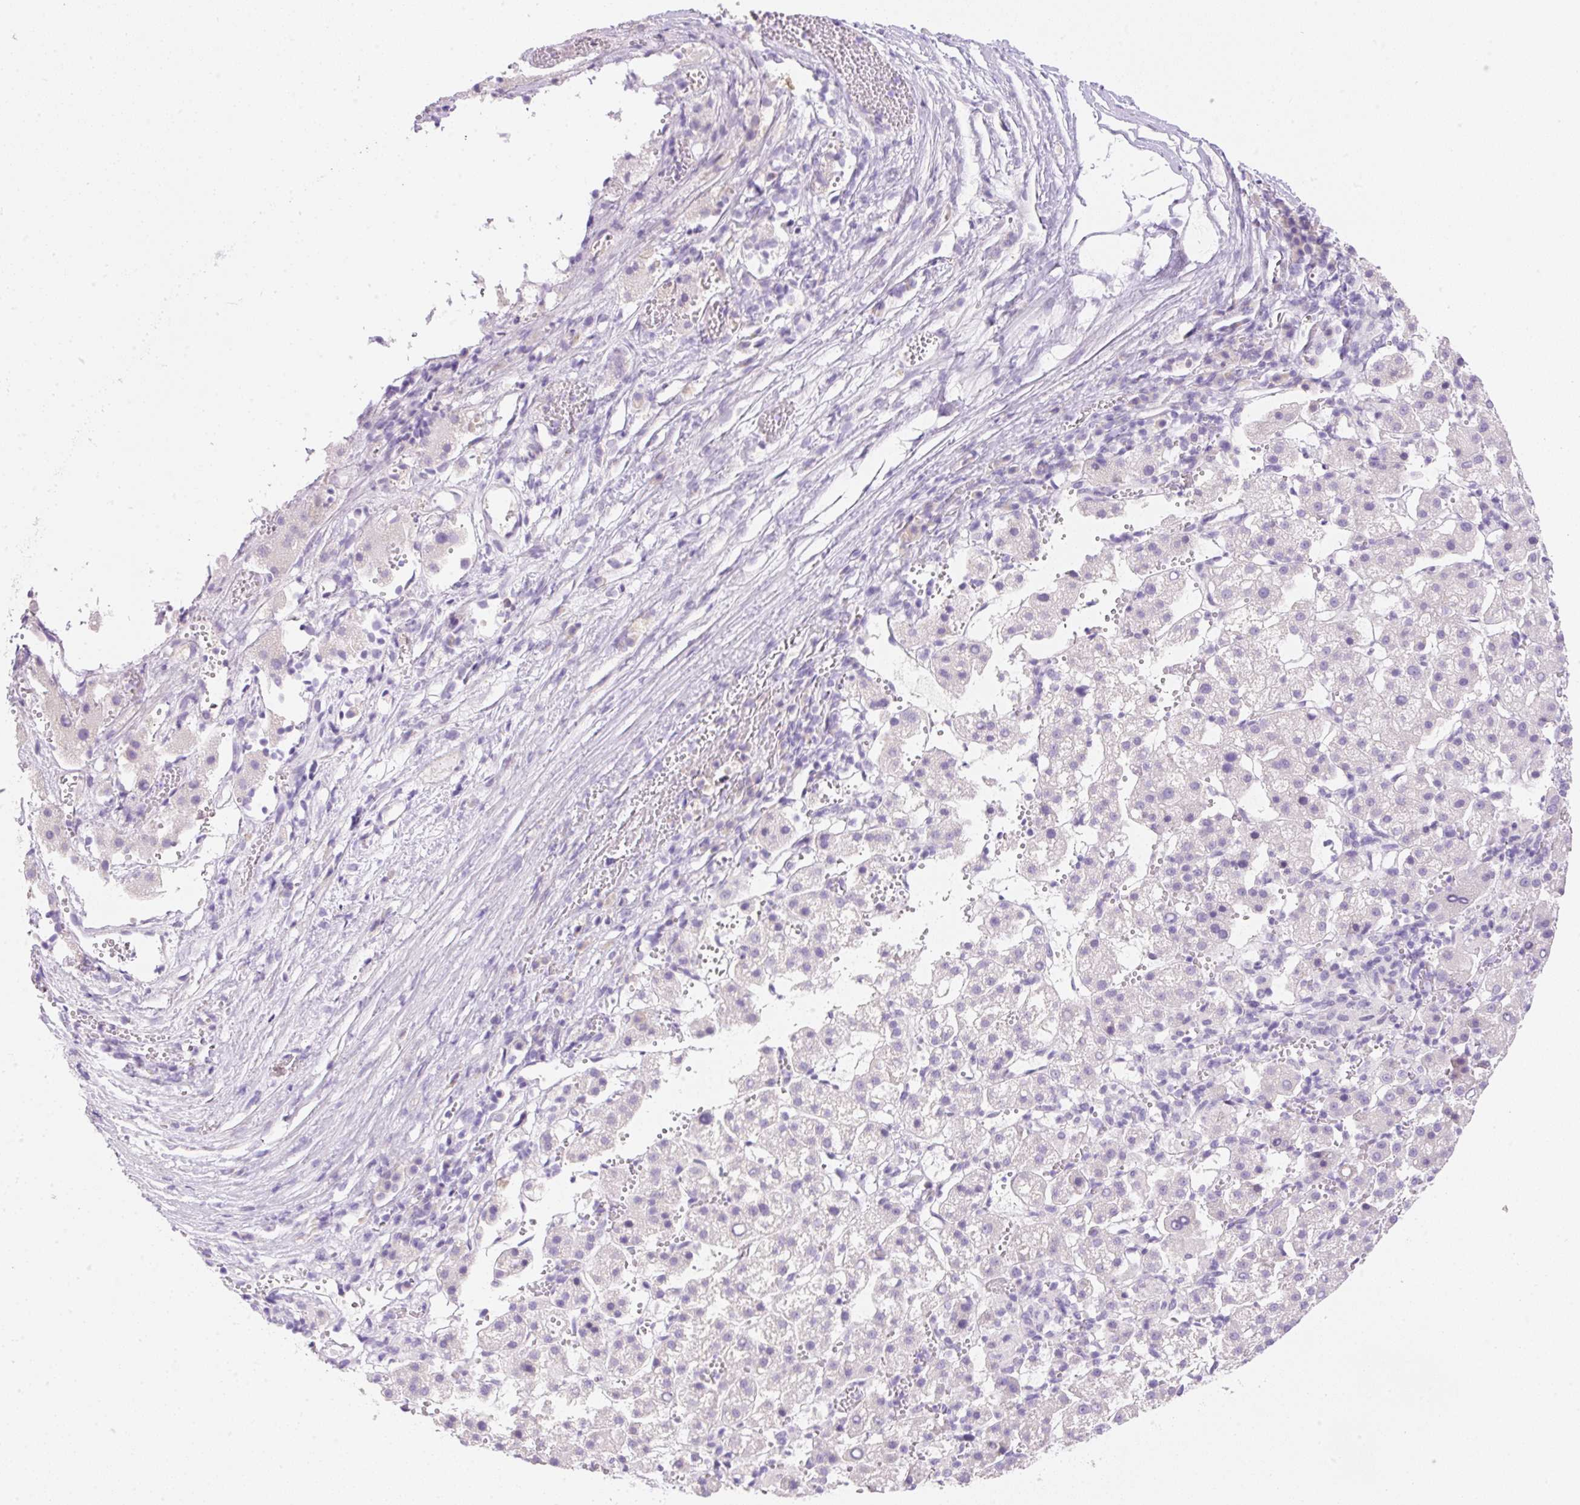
{"staining": {"intensity": "negative", "quantity": "none", "location": "none"}, "tissue": "liver cancer", "cell_type": "Tumor cells", "image_type": "cancer", "snomed": [{"axis": "morphology", "description": "Carcinoma, Hepatocellular, NOS"}, {"axis": "topography", "description": "Liver"}], "caption": "Tumor cells are negative for brown protein staining in liver hepatocellular carcinoma. Nuclei are stained in blue.", "gene": "DENND5A", "patient": {"sex": "female", "age": 58}}